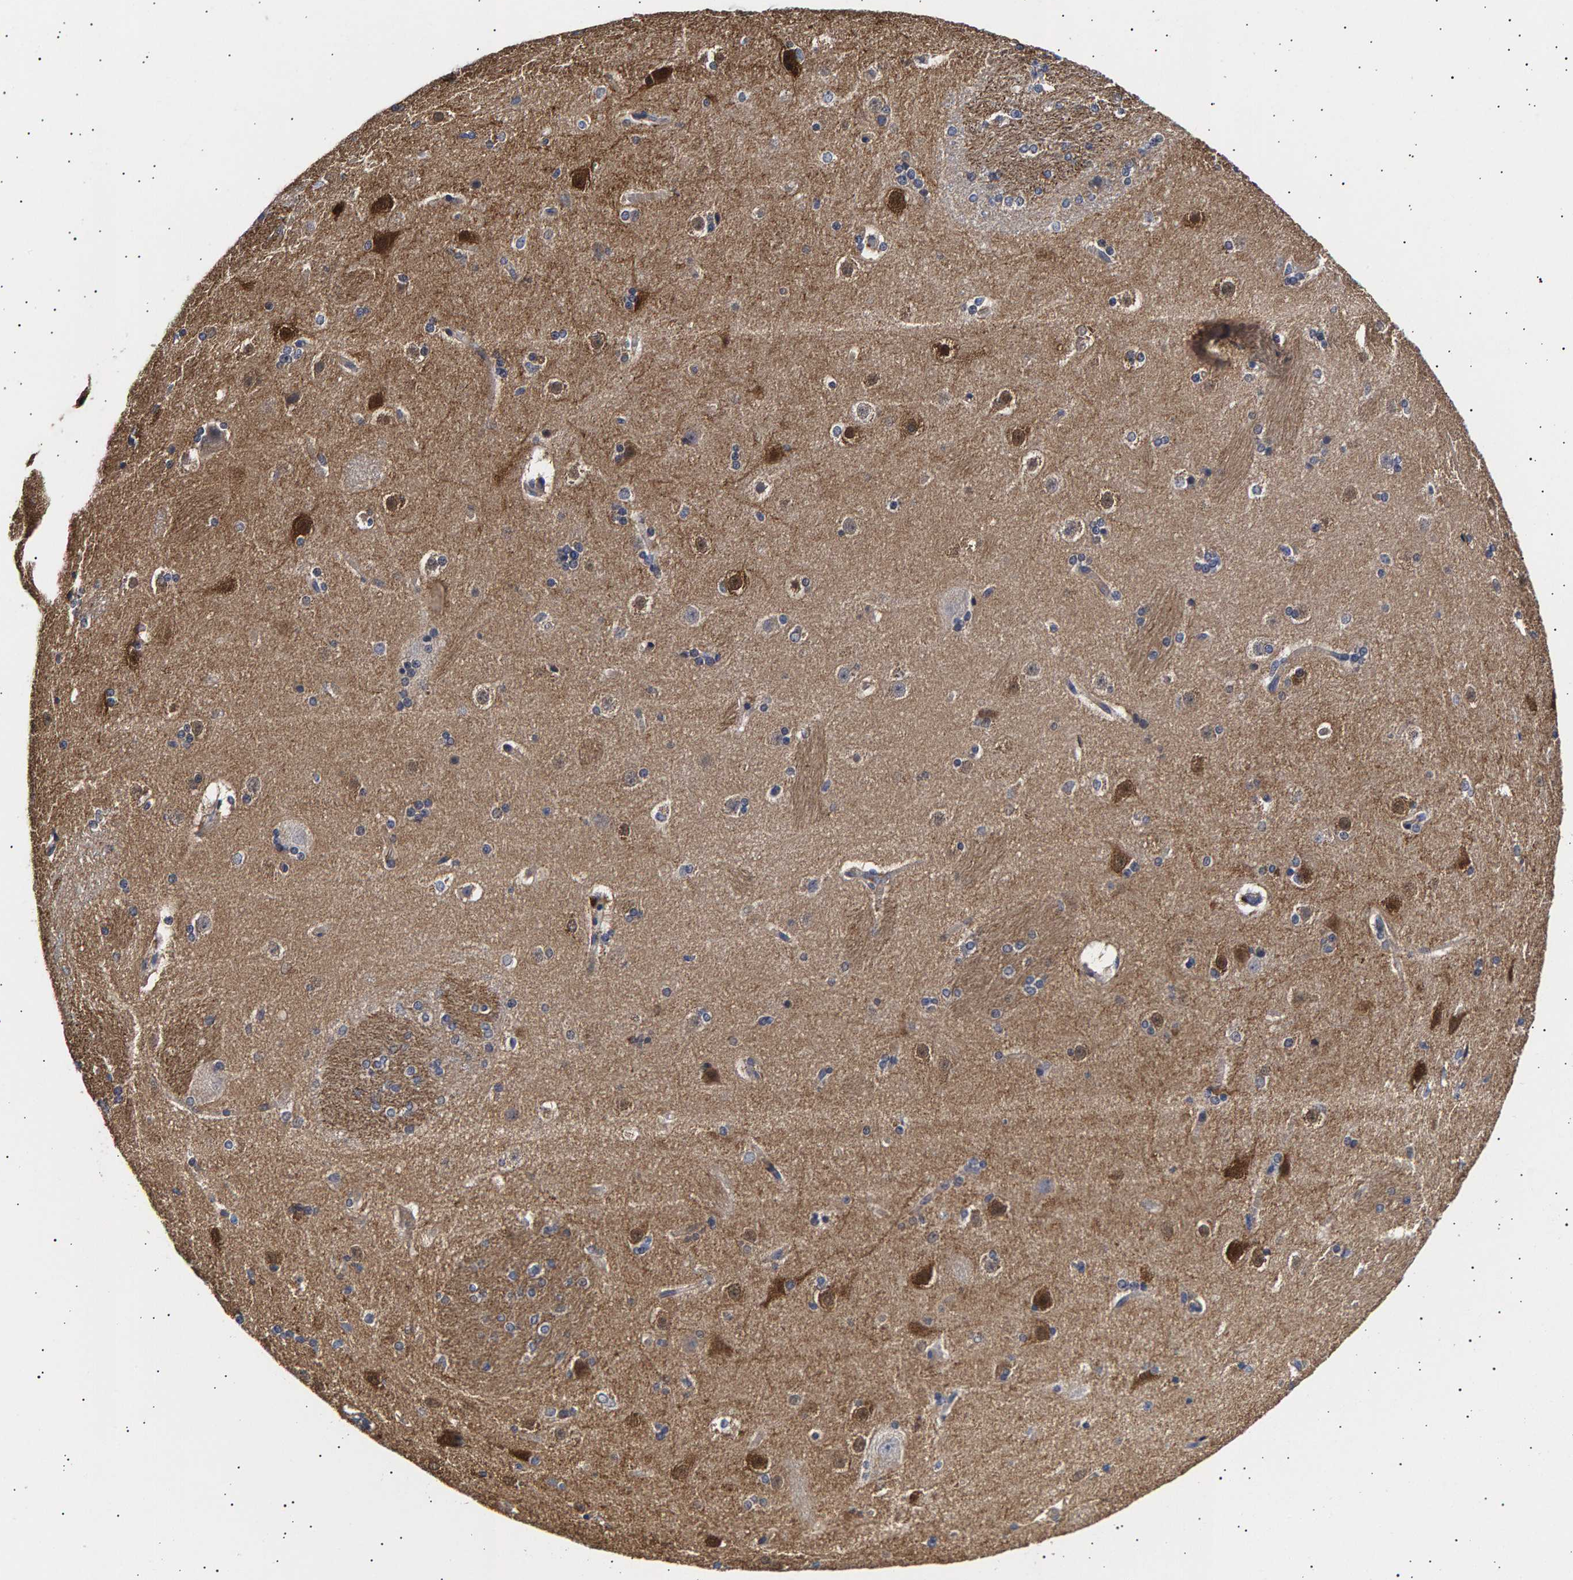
{"staining": {"intensity": "weak", "quantity": "<25%", "location": "cytoplasmic/membranous"}, "tissue": "caudate", "cell_type": "Glial cells", "image_type": "normal", "snomed": [{"axis": "morphology", "description": "Normal tissue, NOS"}, {"axis": "topography", "description": "Lateral ventricle wall"}], "caption": "Histopathology image shows no protein staining in glial cells of benign caudate. (Brightfield microscopy of DAB (3,3'-diaminobenzidine) immunohistochemistry (IHC) at high magnification).", "gene": "ANKRD40", "patient": {"sex": "female", "age": 19}}